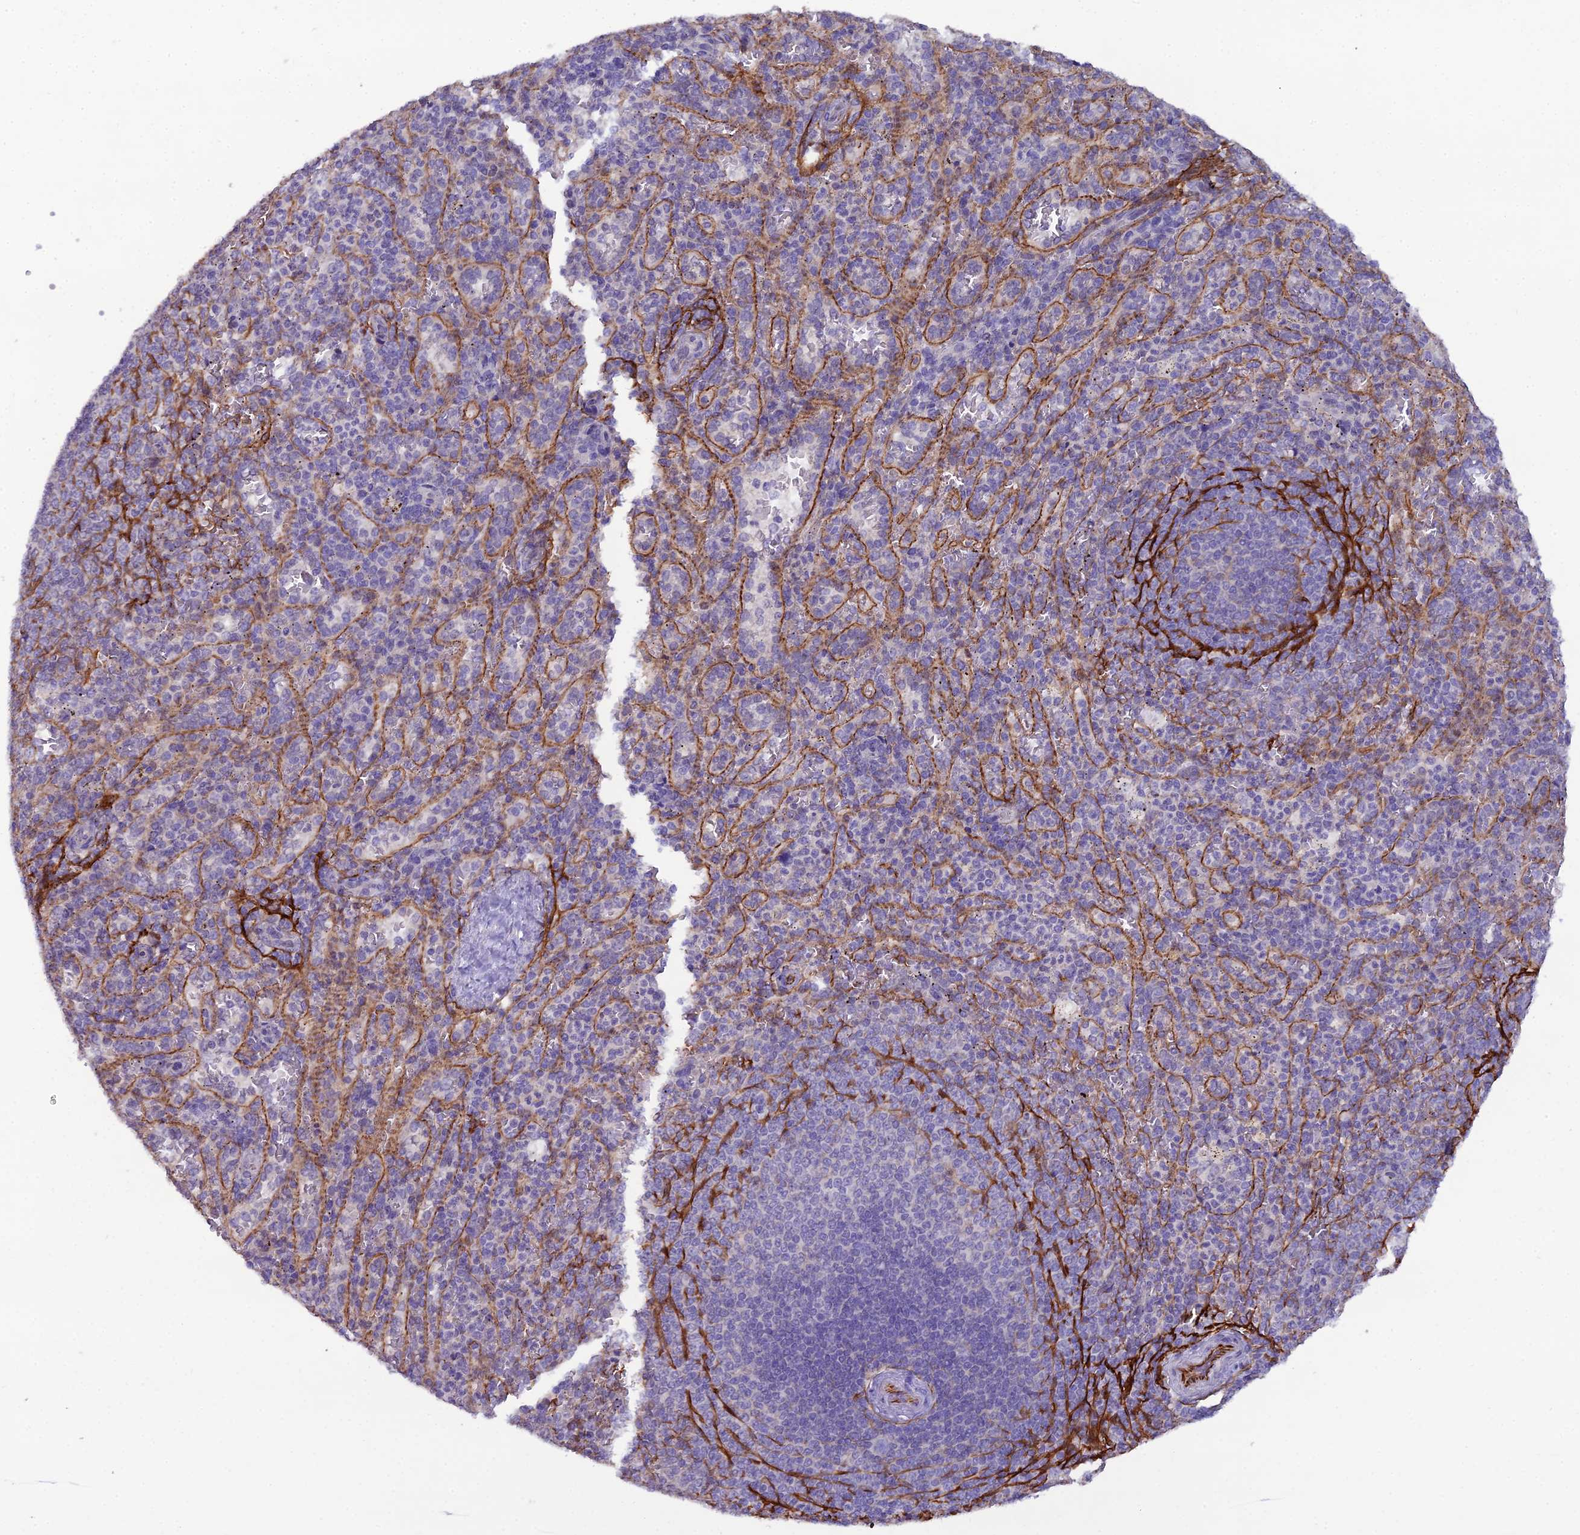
{"staining": {"intensity": "negative", "quantity": "none", "location": "none"}, "tissue": "spleen", "cell_type": "Cells in red pulp", "image_type": "normal", "snomed": [{"axis": "morphology", "description": "Normal tissue, NOS"}, {"axis": "topography", "description": "Spleen"}], "caption": "Immunohistochemical staining of unremarkable human spleen reveals no significant staining in cells in red pulp.", "gene": "CFAP47", "patient": {"sex": "female", "age": 21}}